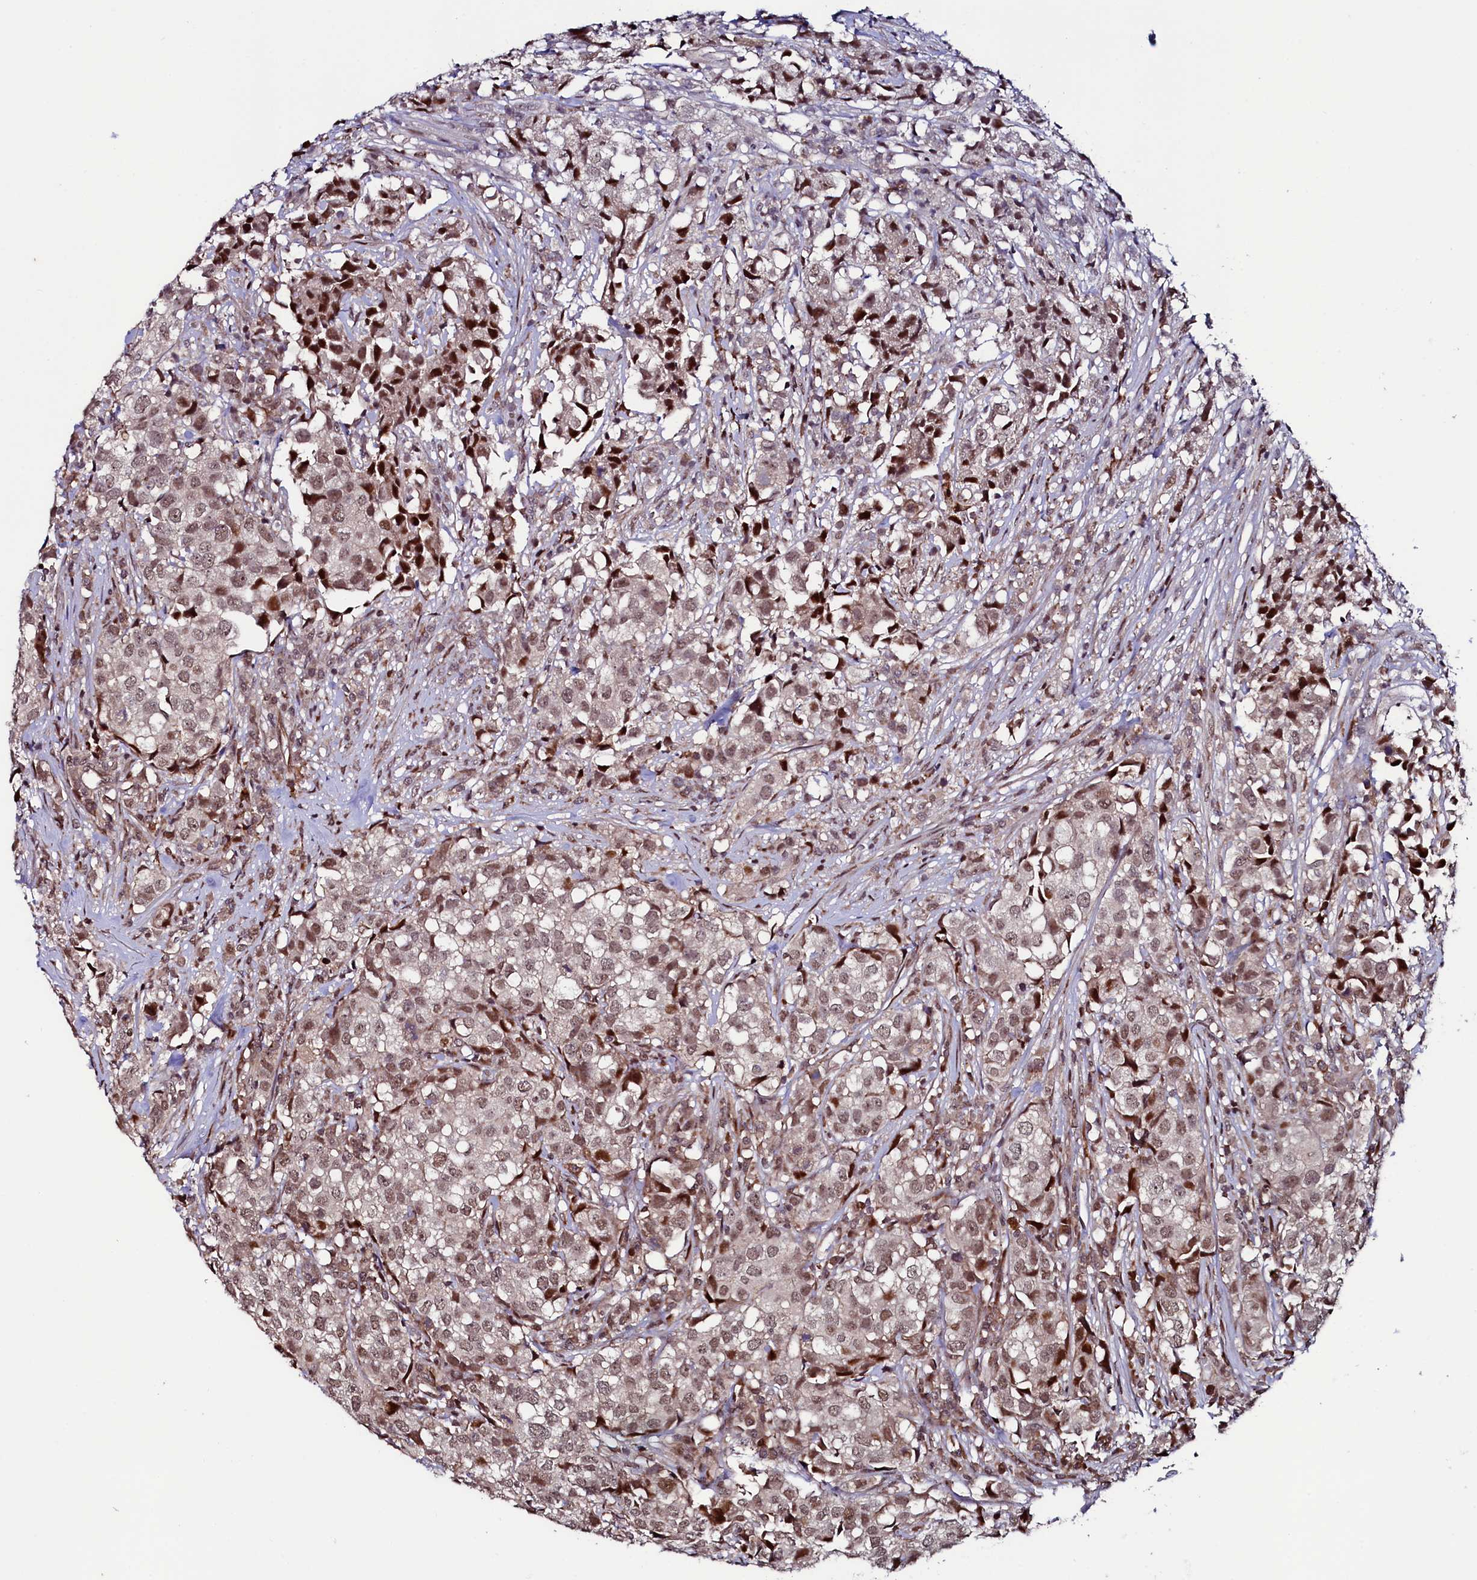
{"staining": {"intensity": "moderate", "quantity": ">75%", "location": "nuclear"}, "tissue": "urothelial cancer", "cell_type": "Tumor cells", "image_type": "cancer", "snomed": [{"axis": "morphology", "description": "Urothelial carcinoma, High grade"}, {"axis": "topography", "description": "Urinary bladder"}], "caption": "Immunohistochemical staining of human high-grade urothelial carcinoma reveals medium levels of moderate nuclear positivity in about >75% of tumor cells.", "gene": "LEO1", "patient": {"sex": "female", "age": 75}}